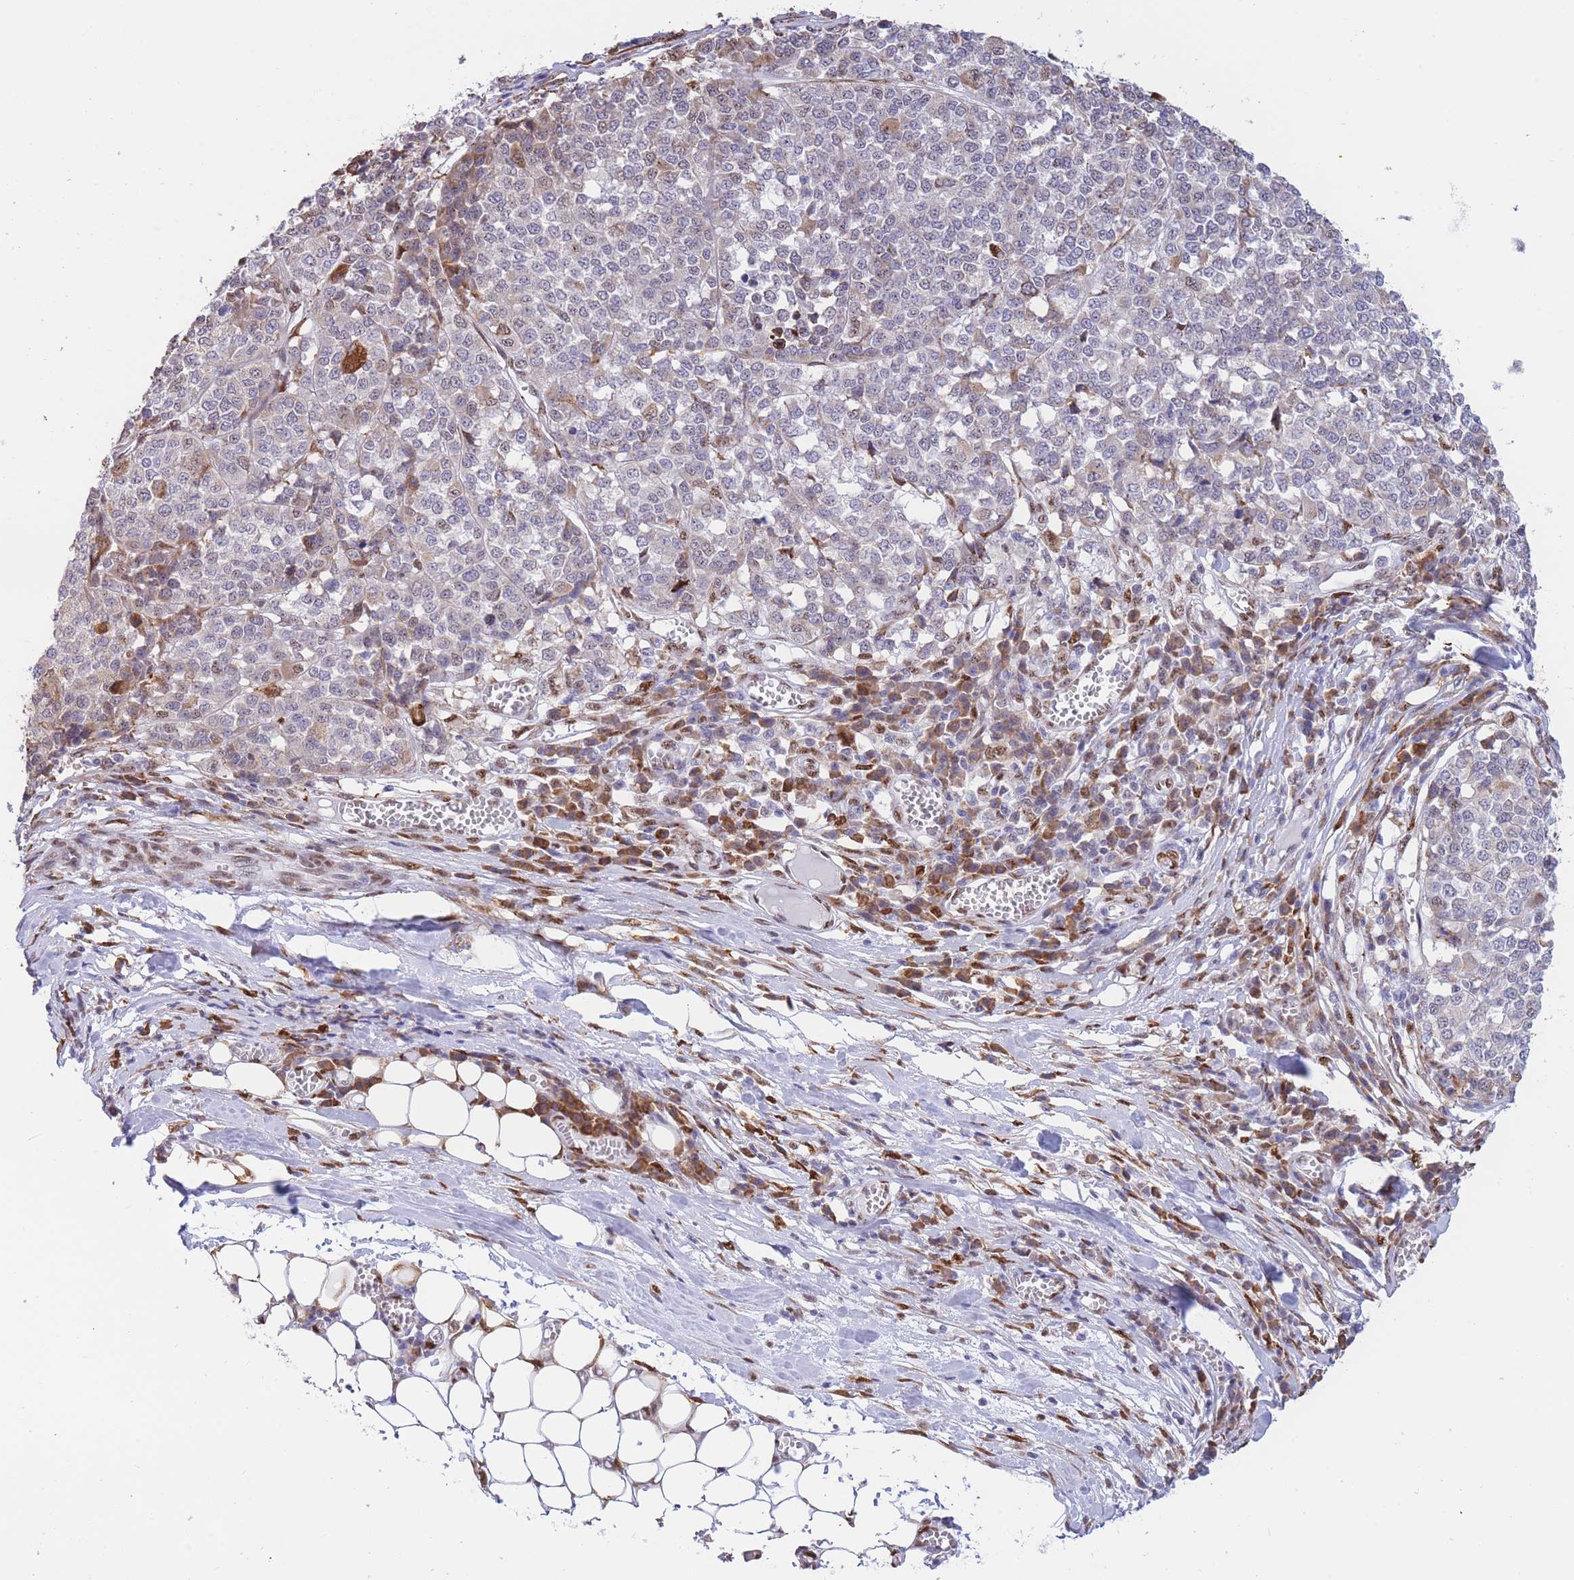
{"staining": {"intensity": "weak", "quantity": "<25%", "location": "cytoplasmic/membranous,nuclear"}, "tissue": "melanoma", "cell_type": "Tumor cells", "image_type": "cancer", "snomed": [{"axis": "morphology", "description": "Malignant melanoma, Metastatic site"}, {"axis": "topography", "description": "Lymph node"}], "caption": "Immunohistochemistry (IHC) histopathology image of human melanoma stained for a protein (brown), which displays no expression in tumor cells.", "gene": "FAM153A", "patient": {"sex": "male", "age": 44}}